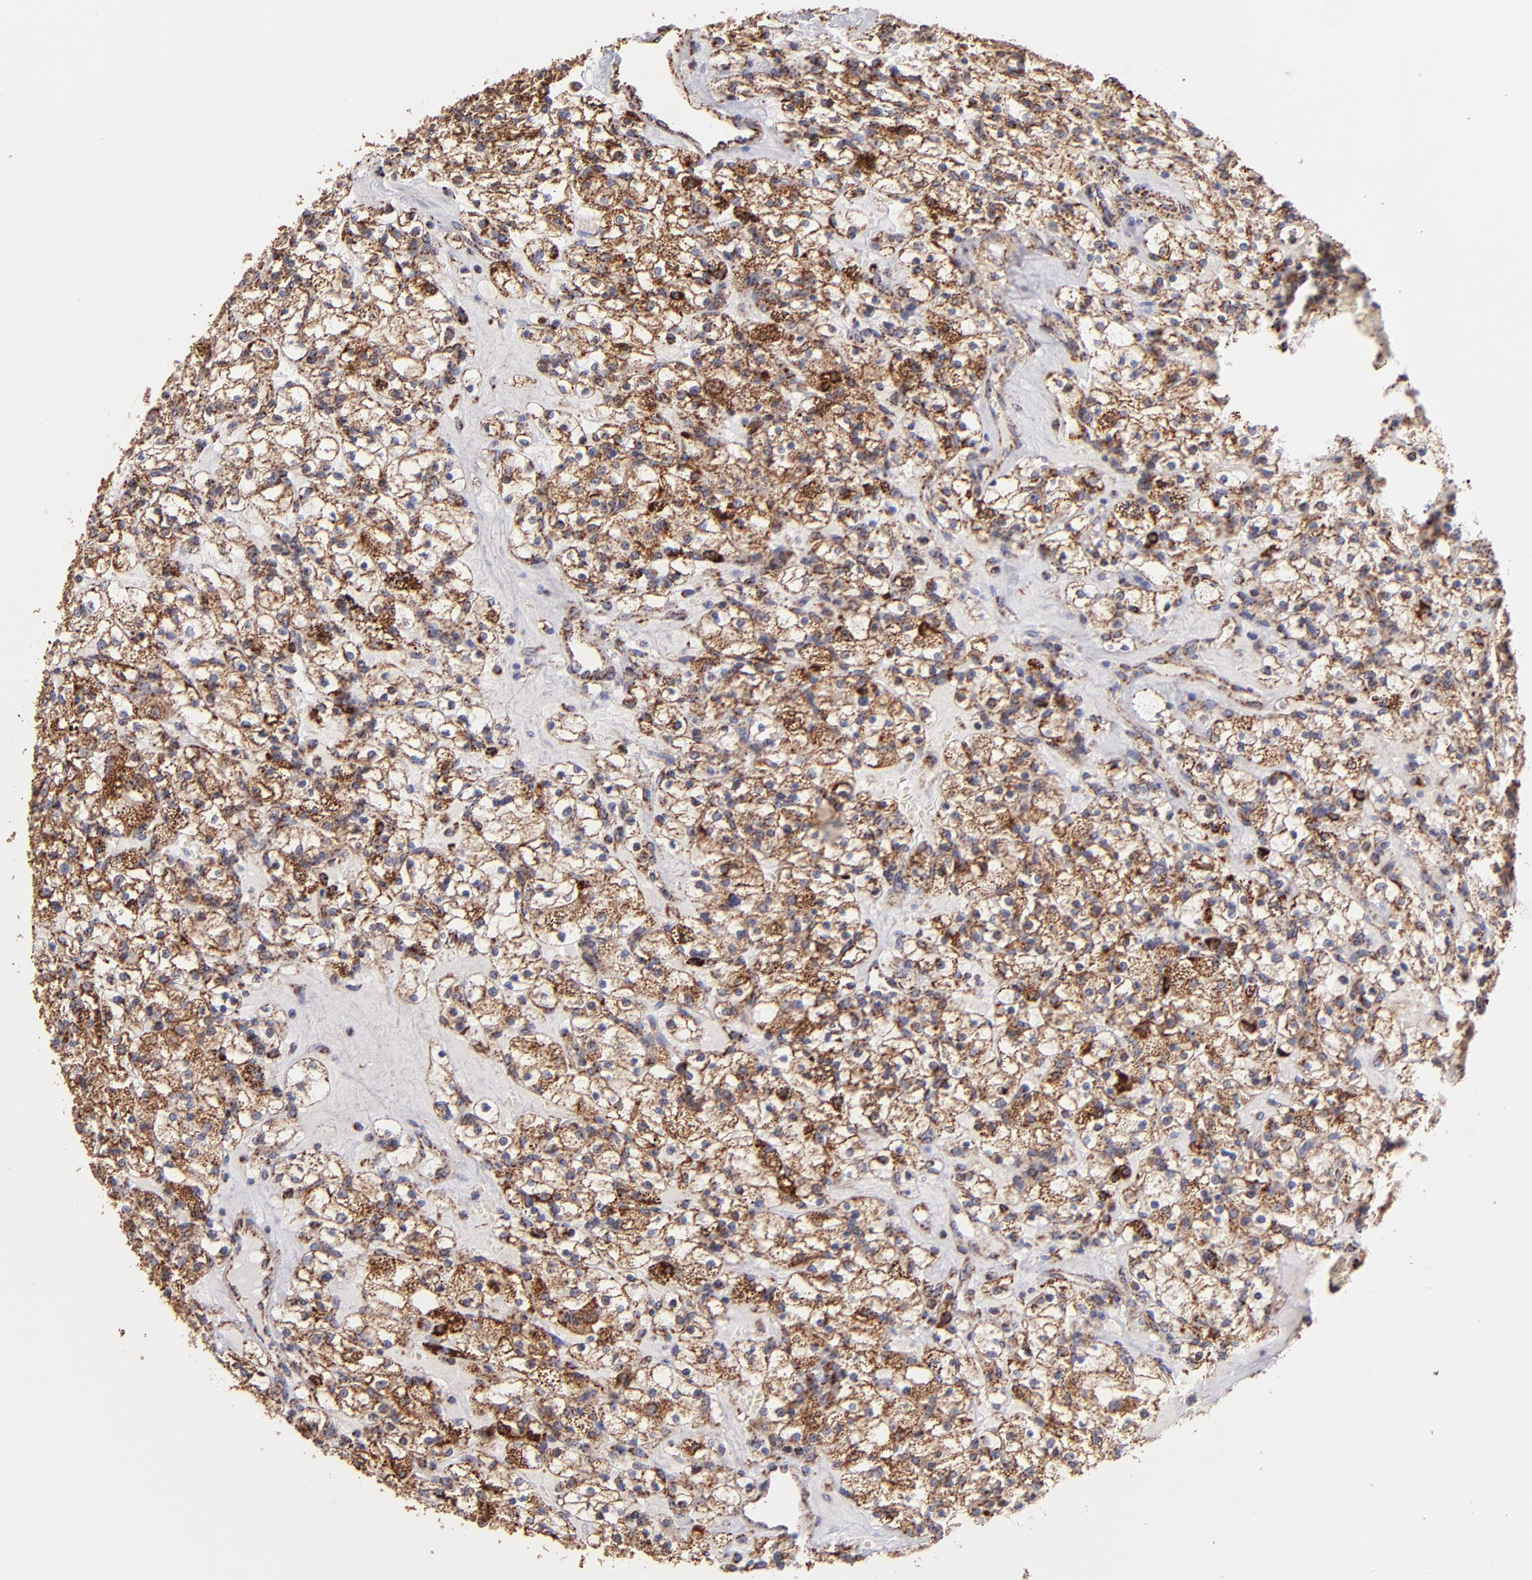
{"staining": {"intensity": "moderate", "quantity": ">75%", "location": "cytoplasmic/membranous"}, "tissue": "renal cancer", "cell_type": "Tumor cells", "image_type": "cancer", "snomed": [{"axis": "morphology", "description": "Adenocarcinoma, NOS"}, {"axis": "topography", "description": "Kidney"}], "caption": "Human renal adenocarcinoma stained for a protein (brown) displays moderate cytoplasmic/membranous positive staining in about >75% of tumor cells.", "gene": "DLST", "patient": {"sex": "female", "age": 83}}